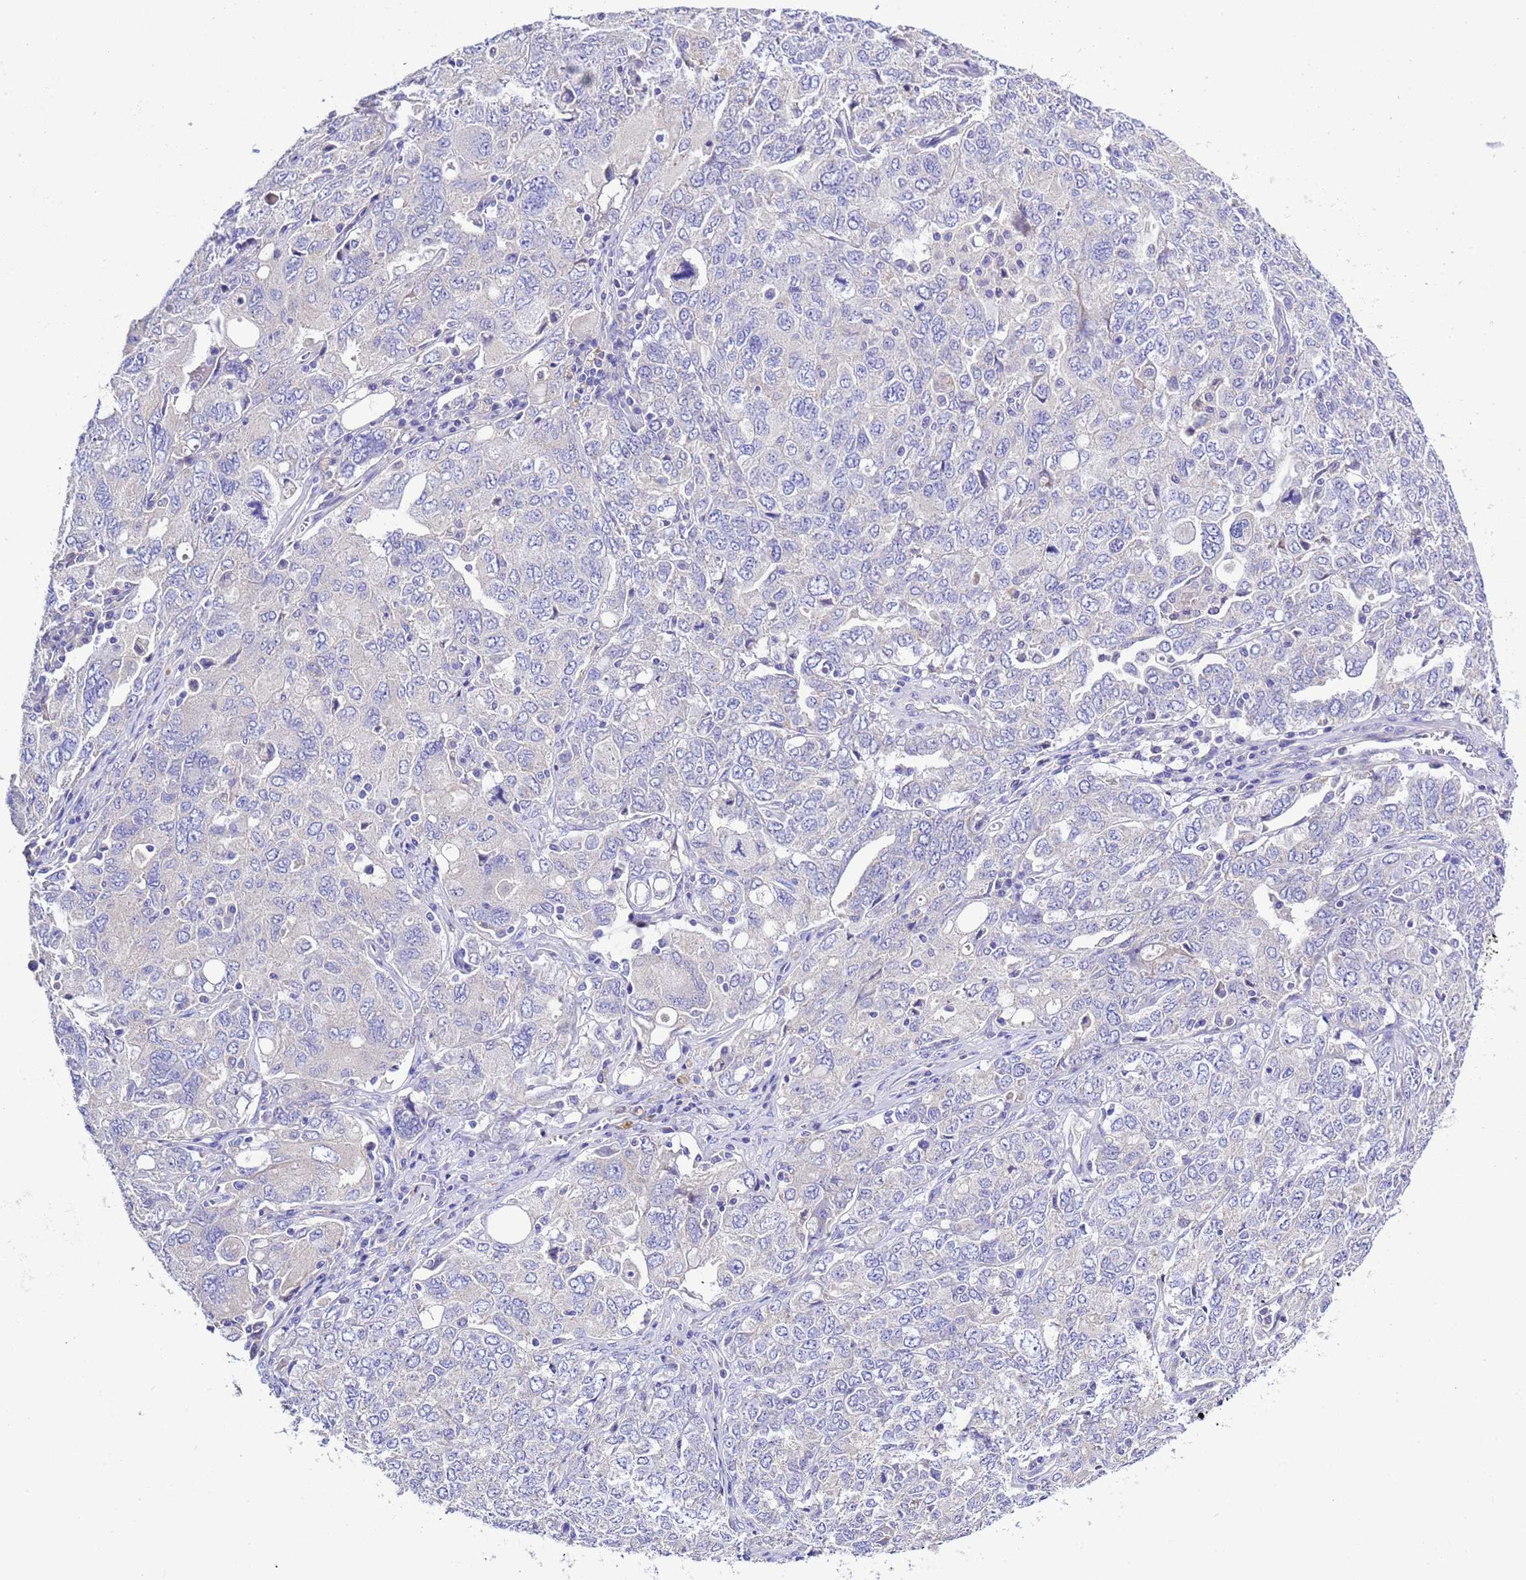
{"staining": {"intensity": "negative", "quantity": "none", "location": "none"}, "tissue": "ovarian cancer", "cell_type": "Tumor cells", "image_type": "cancer", "snomed": [{"axis": "morphology", "description": "Carcinoma, endometroid"}, {"axis": "topography", "description": "Ovary"}], "caption": "Histopathology image shows no significant protein staining in tumor cells of ovarian cancer (endometroid carcinoma).", "gene": "KICS2", "patient": {"sex": "female", "age": 62}}